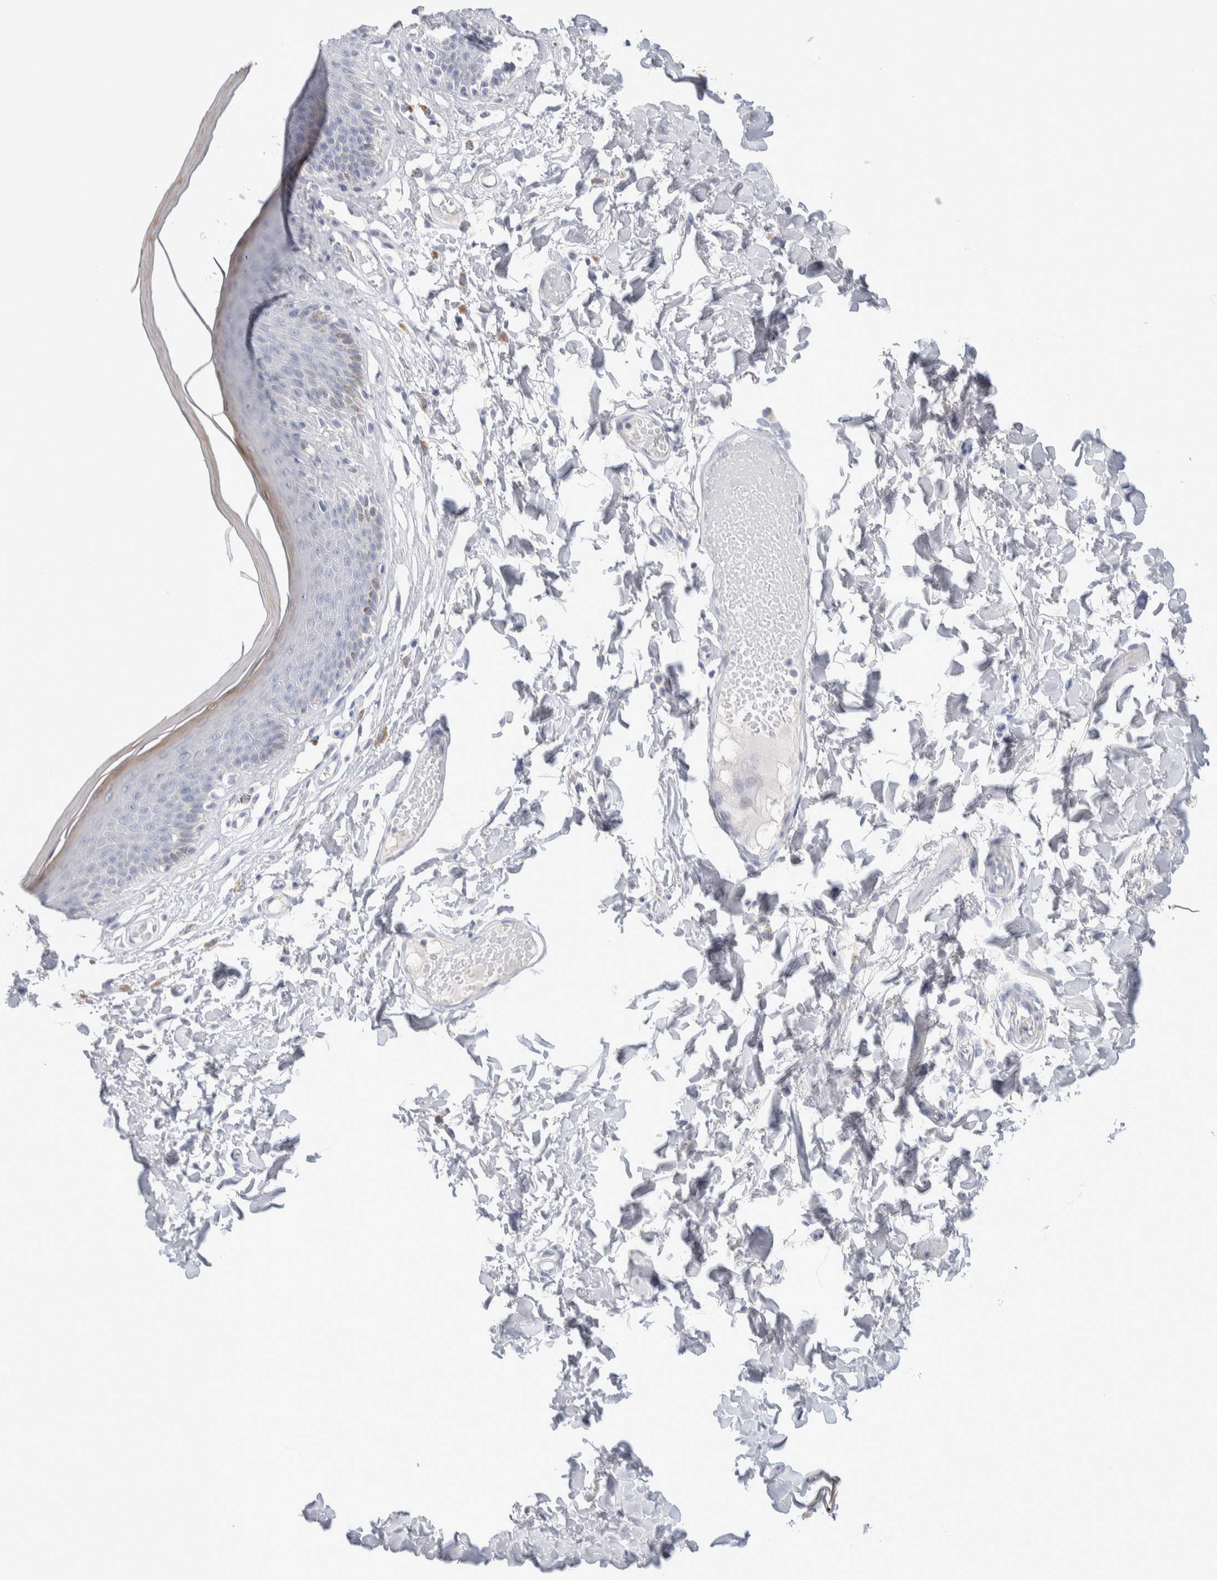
{"staining": {"intensity": "moderate", "quantity": "<25%", "location": "cytoplasmic/membranous"}, "tissue": "skin", "cell_type": "Epidermal cells", "image_type": "normal", "snomed": [{"axis": "morphology", "description": "Normal tissue, NOS"}, {"axis": "topography", "description": "Vulva"}], "caption": "Immunohistochemistry image of normal human skin stained for a protein (brown), which displays low levels of moderate cytoplasmic/membranous positivity in about <25% of epidermal cells.", "gene": "GDA", "patient": {"sex": "female", "age": 73}}